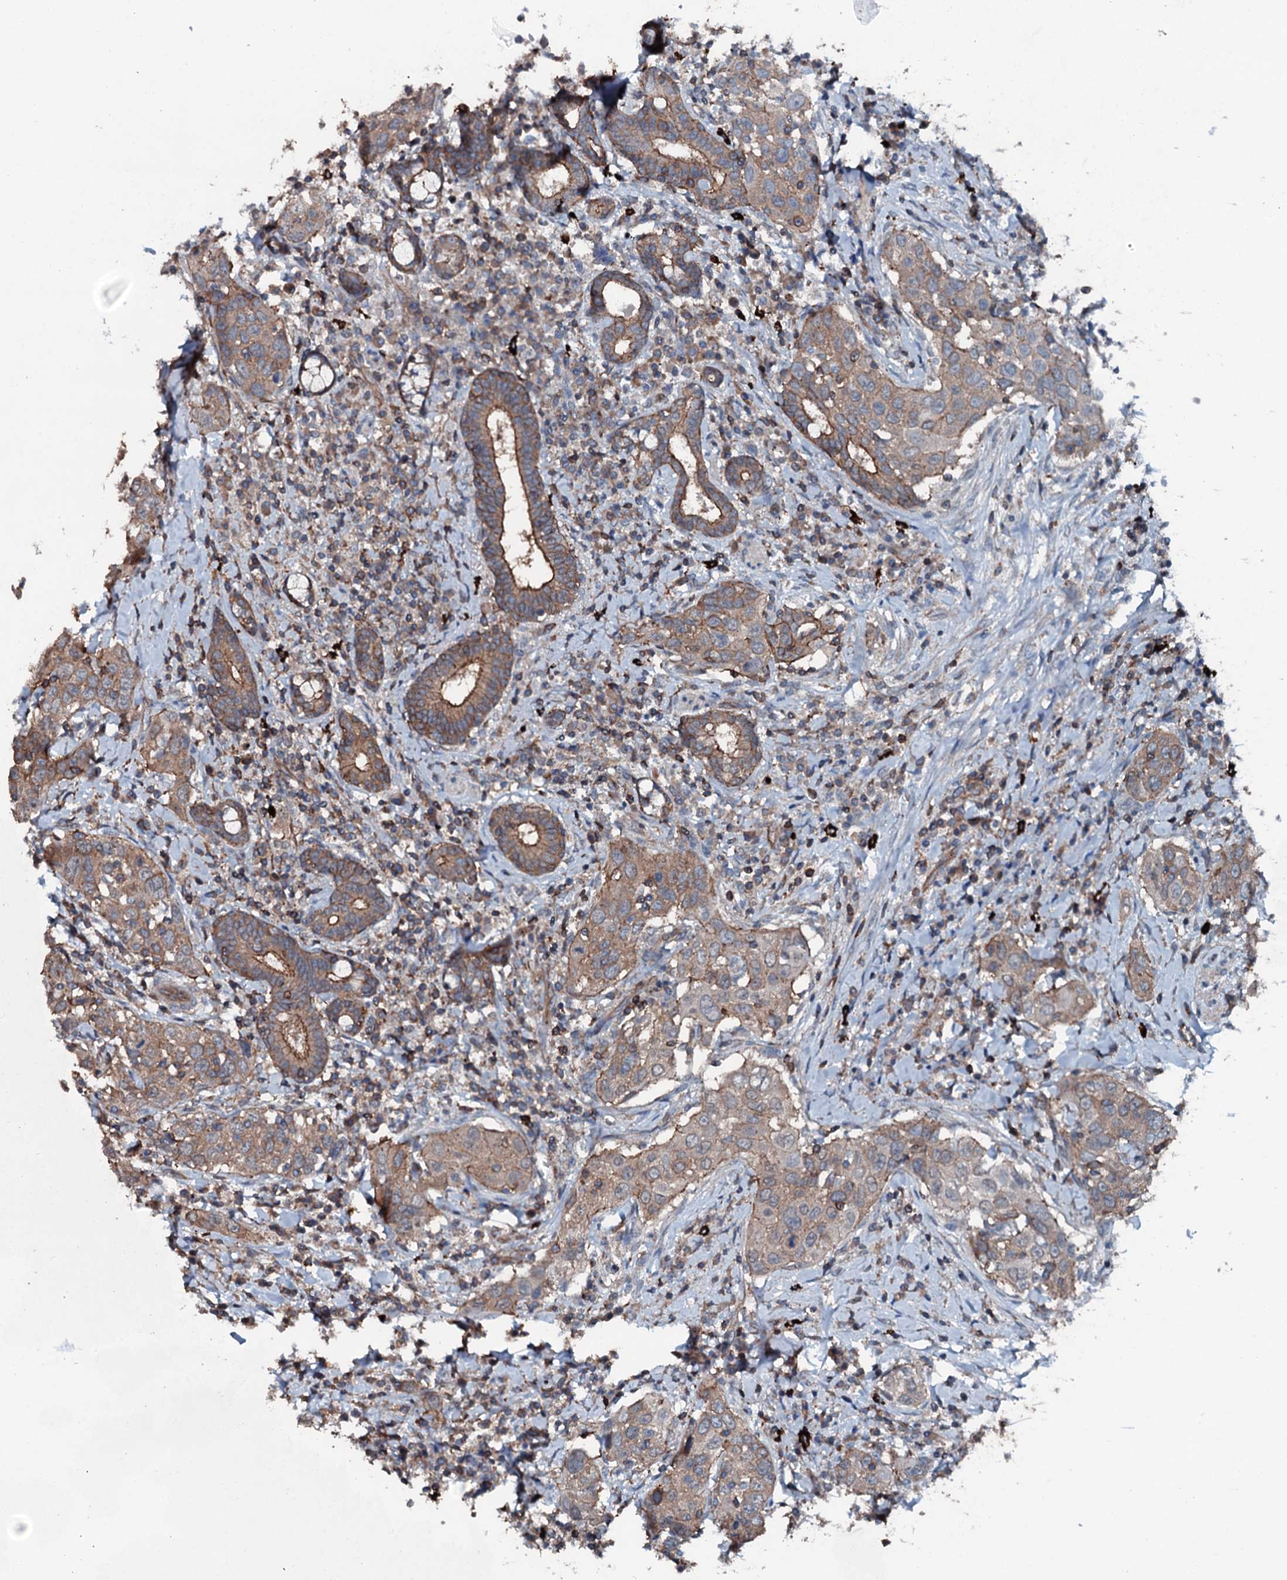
{"staining": {"intensity": "weak", "quantity": ">75%", "location": "cytoplasmic/membranous"}, "tissue": "head and neck cancer", "cell_type": "Tumor cells", "image_type": "cancer", "snomed": [{"axis": "morphology", "description": "Squamous cell carcinoma, NOS"}, {"axis": "topography", "description": "Oral tissue"}, {"axis": "topography", "description": "Head-Neck"}], "caption": "Weak cytoplasmic/membranous expression for a protein is seen in approximately >75% of tumor cells of head and neck cancer using immunohistochemistry.", "gene": "SLC25A38", "patient": {"sex": "female", "age": 50}}